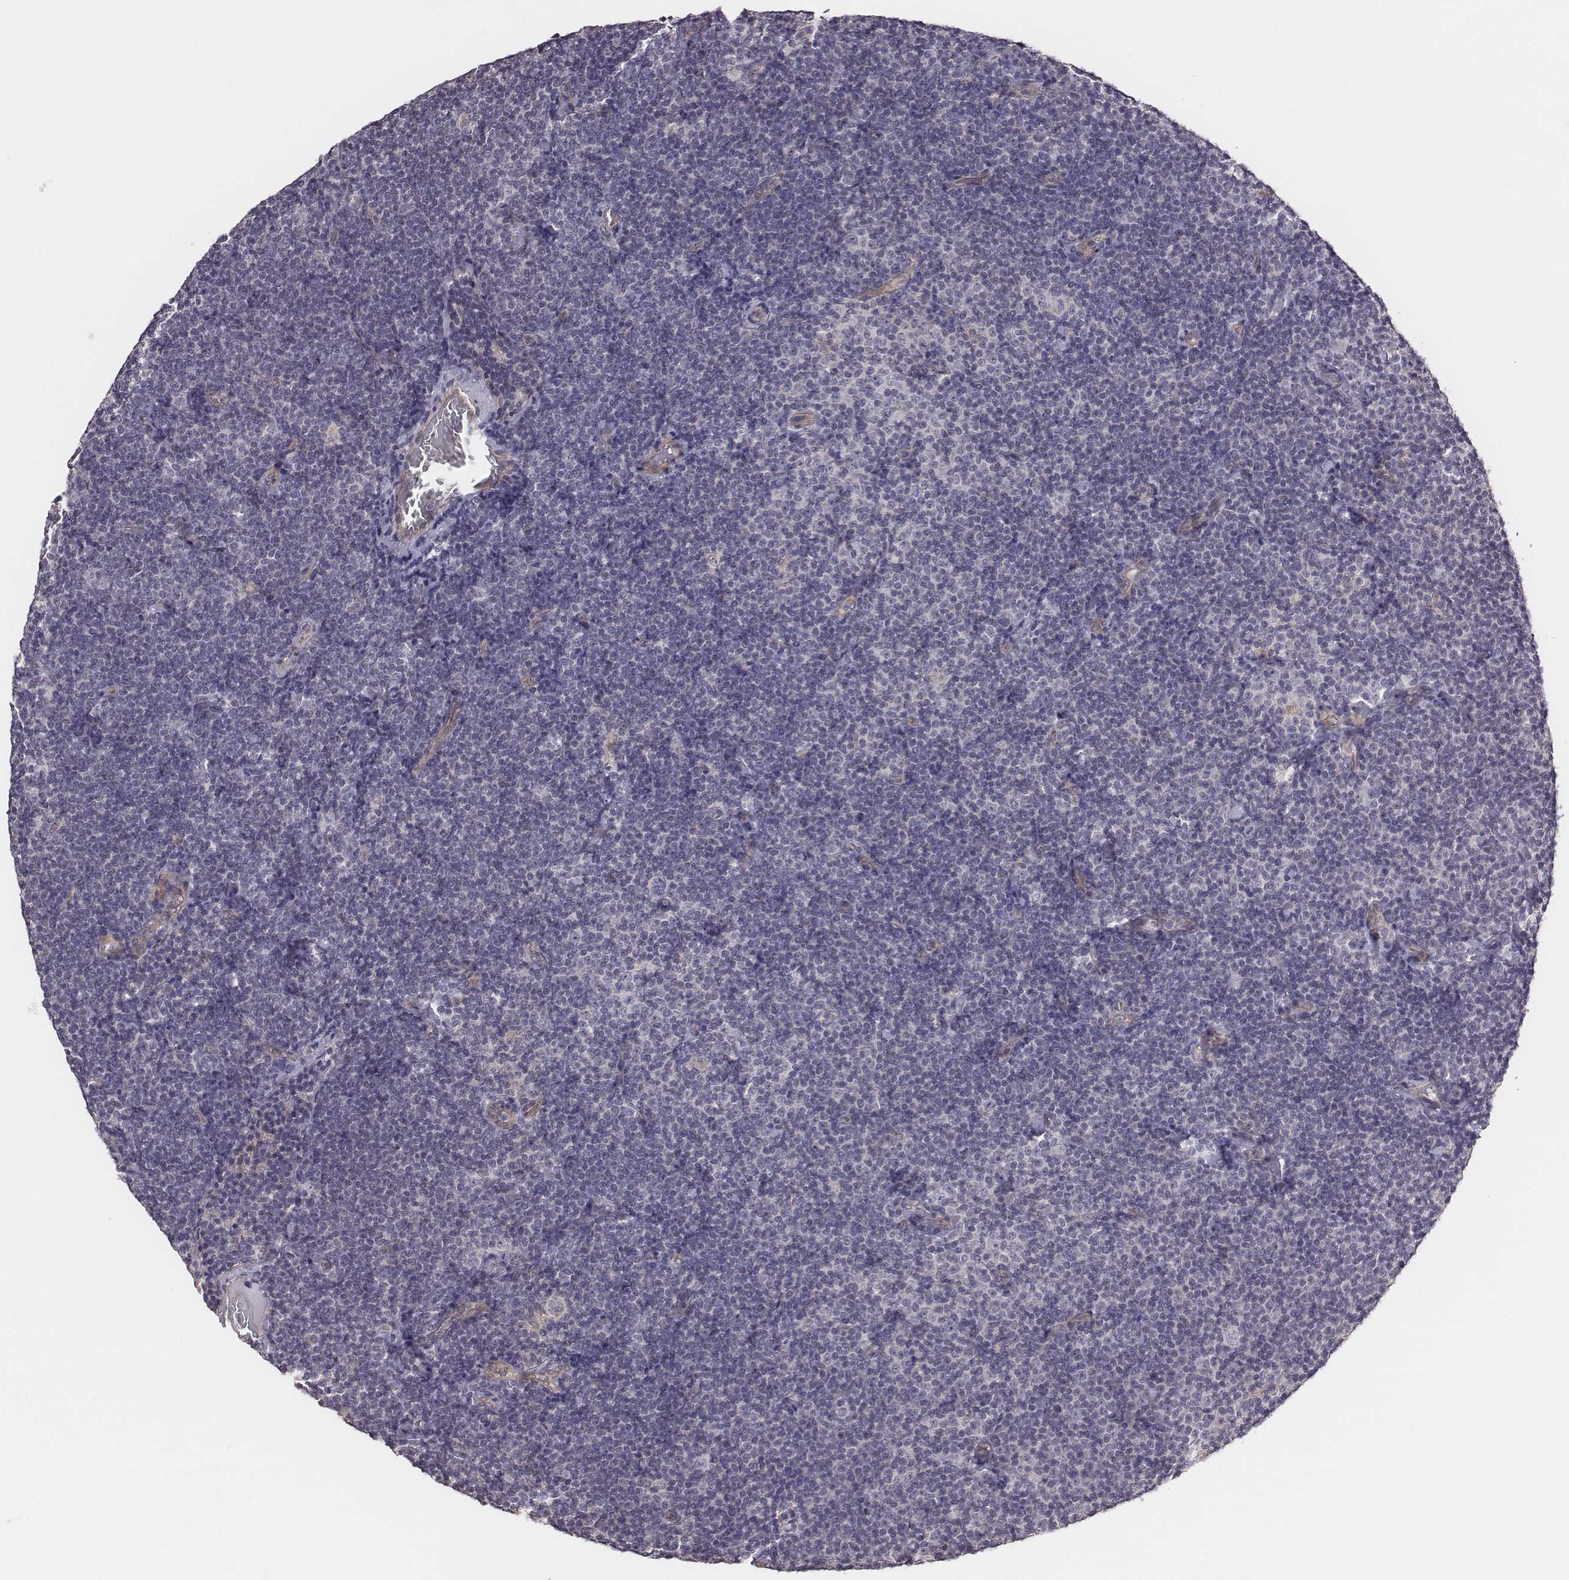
{"staining": {"intensity": "negative", "quantity": "none", "location": "none"}, "tissue": "lymphoma", "cell_type": "Tumor cells", "image_type": "cancer", "snomed": [{"axis": "morphology", "description": "Malignant lymphoma, non-Hodgkin's type, Low grade"}, {"axis": "topography", "description": "Lymph node"}], "caption": "Immunohistochemistry (IHC) micrograph of neoplastic tissue: low-grade malignant lymphoma, non-Hodgkin's type stained with DAB demonstrates no significant protein positivity in tumor cells.", "gene": "SCARF1", "patient": {"sex": "male", "age": 81}}